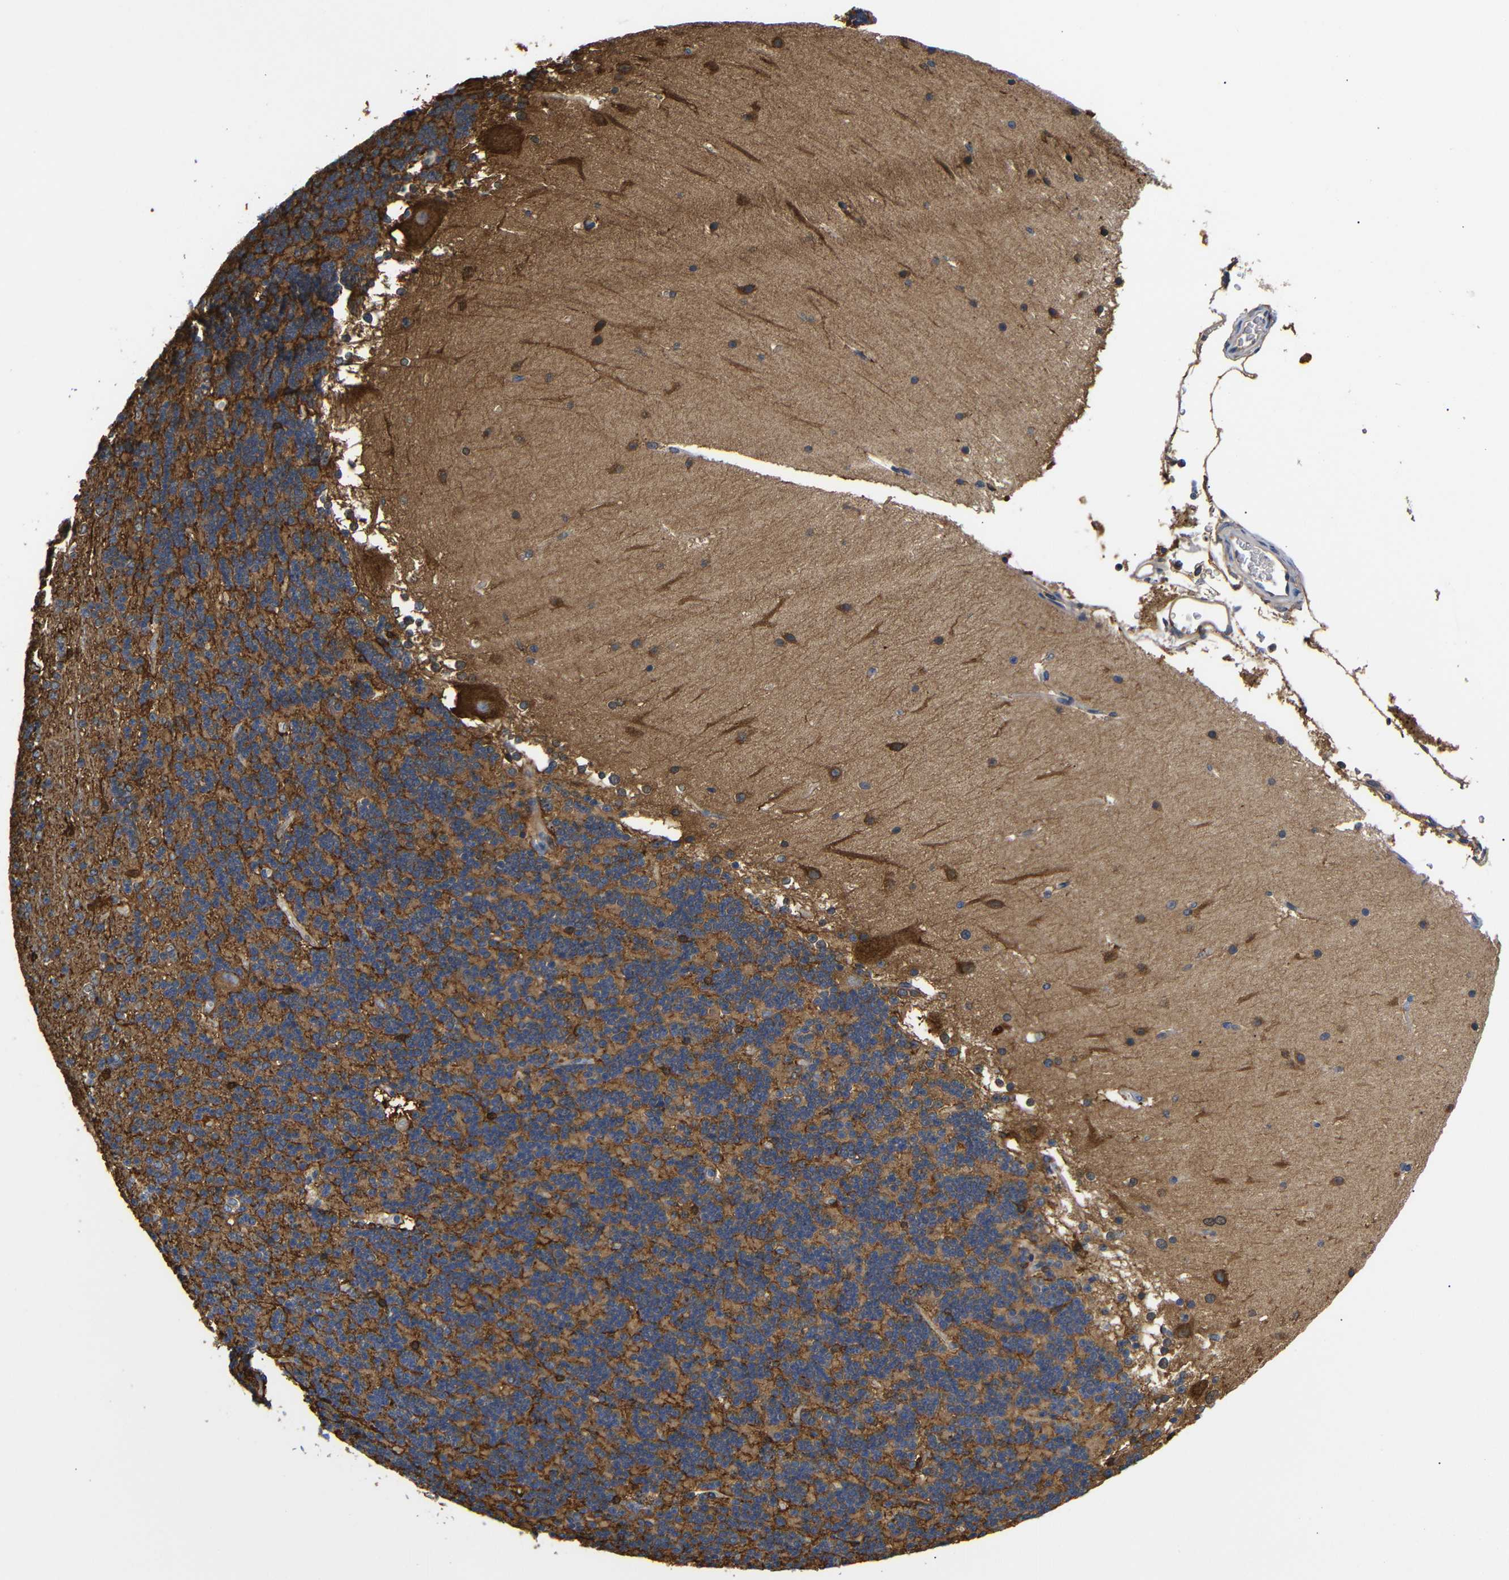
{"staining": {"intensity": "moderate", "quantity": ">75%", "location": "cytoplasmic/membranous"}, "tissue": "cerebellum", "cell_type": "Cells in granular layer", "image_type": "normal", "snomed": [{"axis": "morphology", "description": "Normal tissue, NOS"}, {"axis": "topography", "description": "Cerebellum"}], "caption": "Immunohistochemical staining of normal cerebellum displays >75% levels of moderate cytoplasmic/membranous protein positivity in about >75% of cells in granular layer.", "gene": "LRRCC1", "patient": {"sex": "female", "age": 19}}